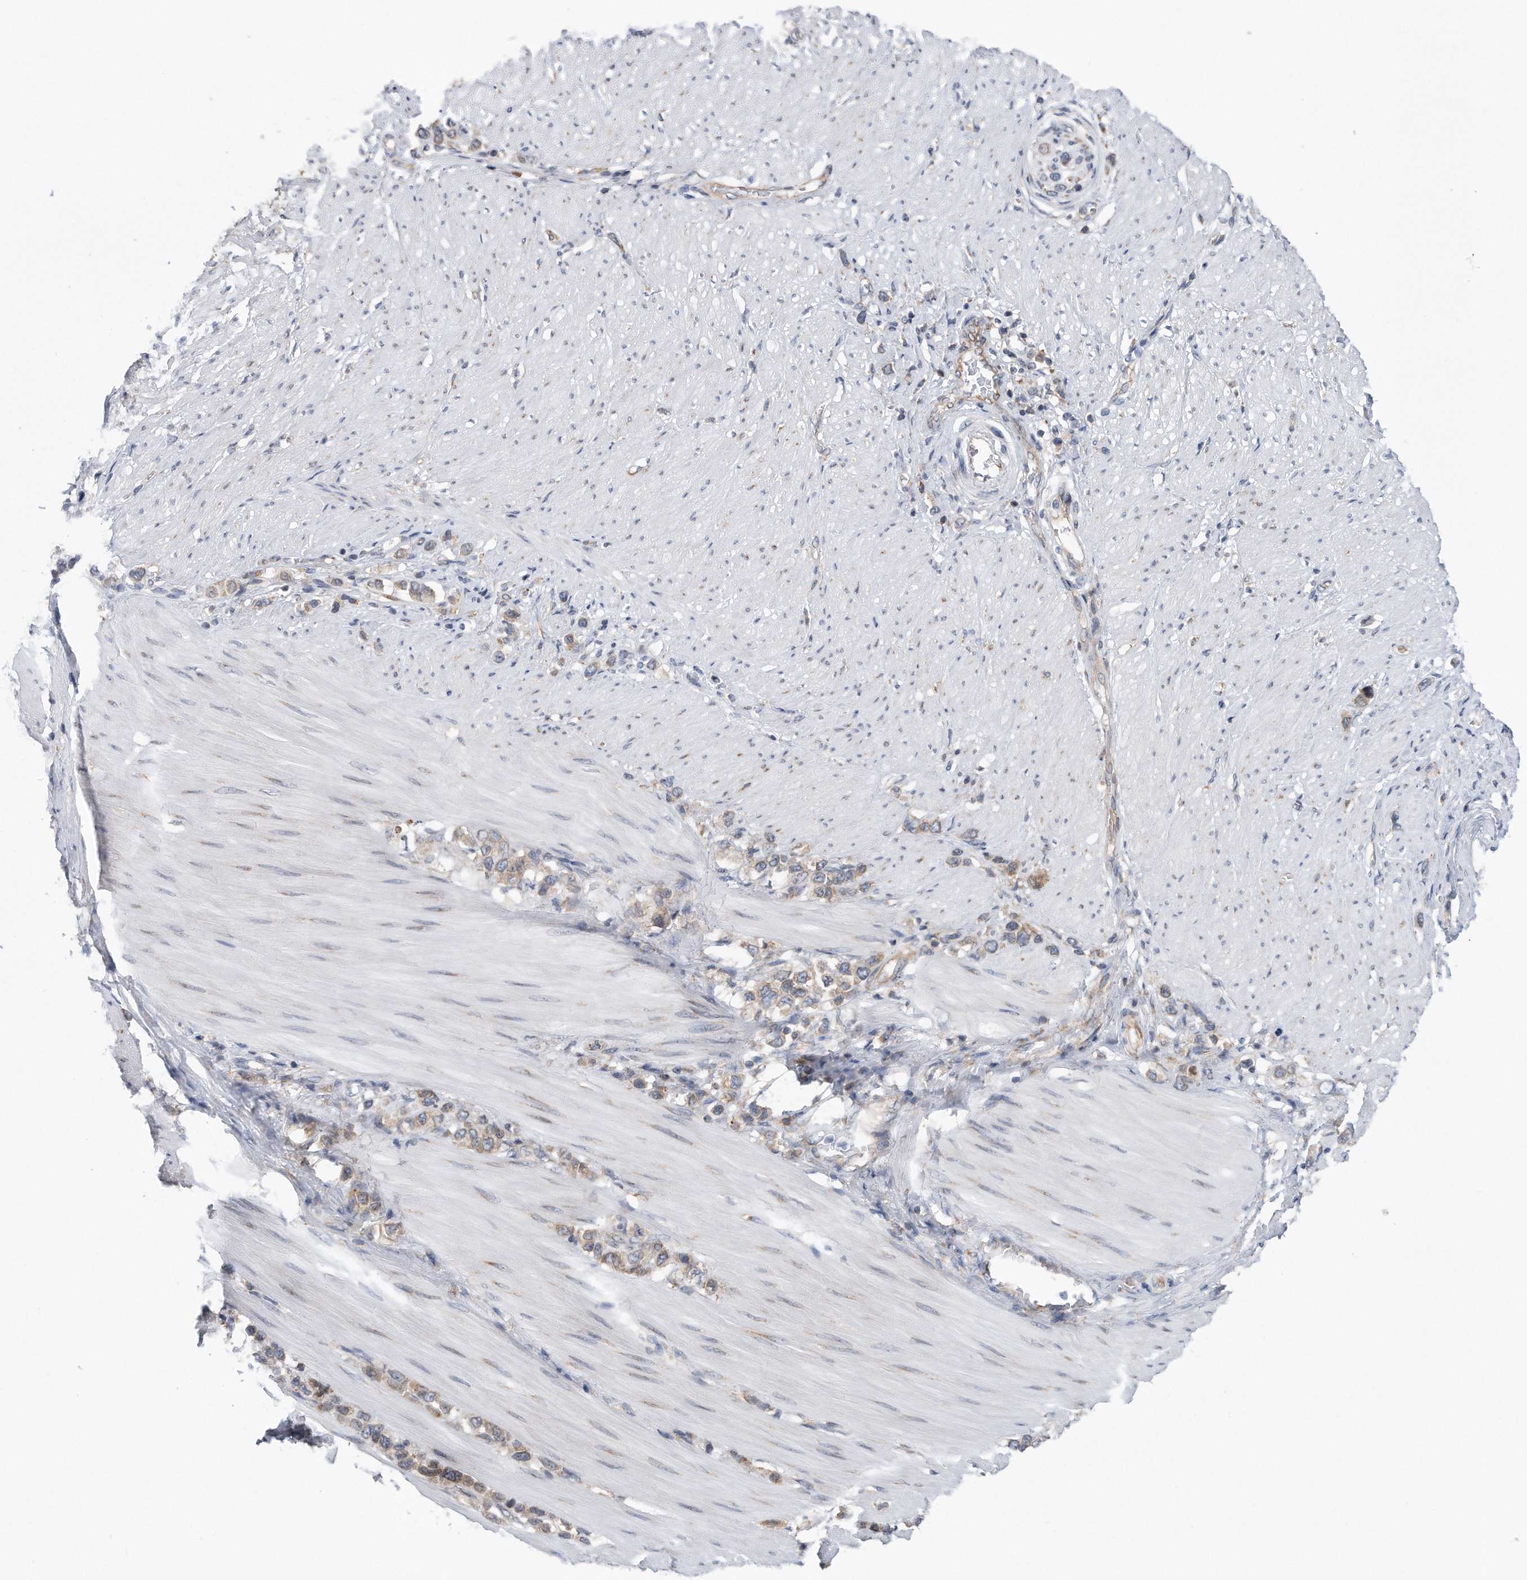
{"staining": {"intensity": "weak", "quantity": ">75%", "location": "cytoplasmic/membranous"}, "tissue": "stomach cancer", "cell_type": "Tumor cells", "image_type": "cancer", "snomed": [{"axis": "morphology", "description": "Adenocarcinoma, NOS"}, {"axis": "topography", "description": "Stomach"}], "caption": "Stomach adenocarcinoma stained with a brown dye reveals weak cytoplasmic/membranous positive staining in about >75% of tumor cells.", "gene": "RPL26L1", "patient": {"sex": "female", "age": 65}}